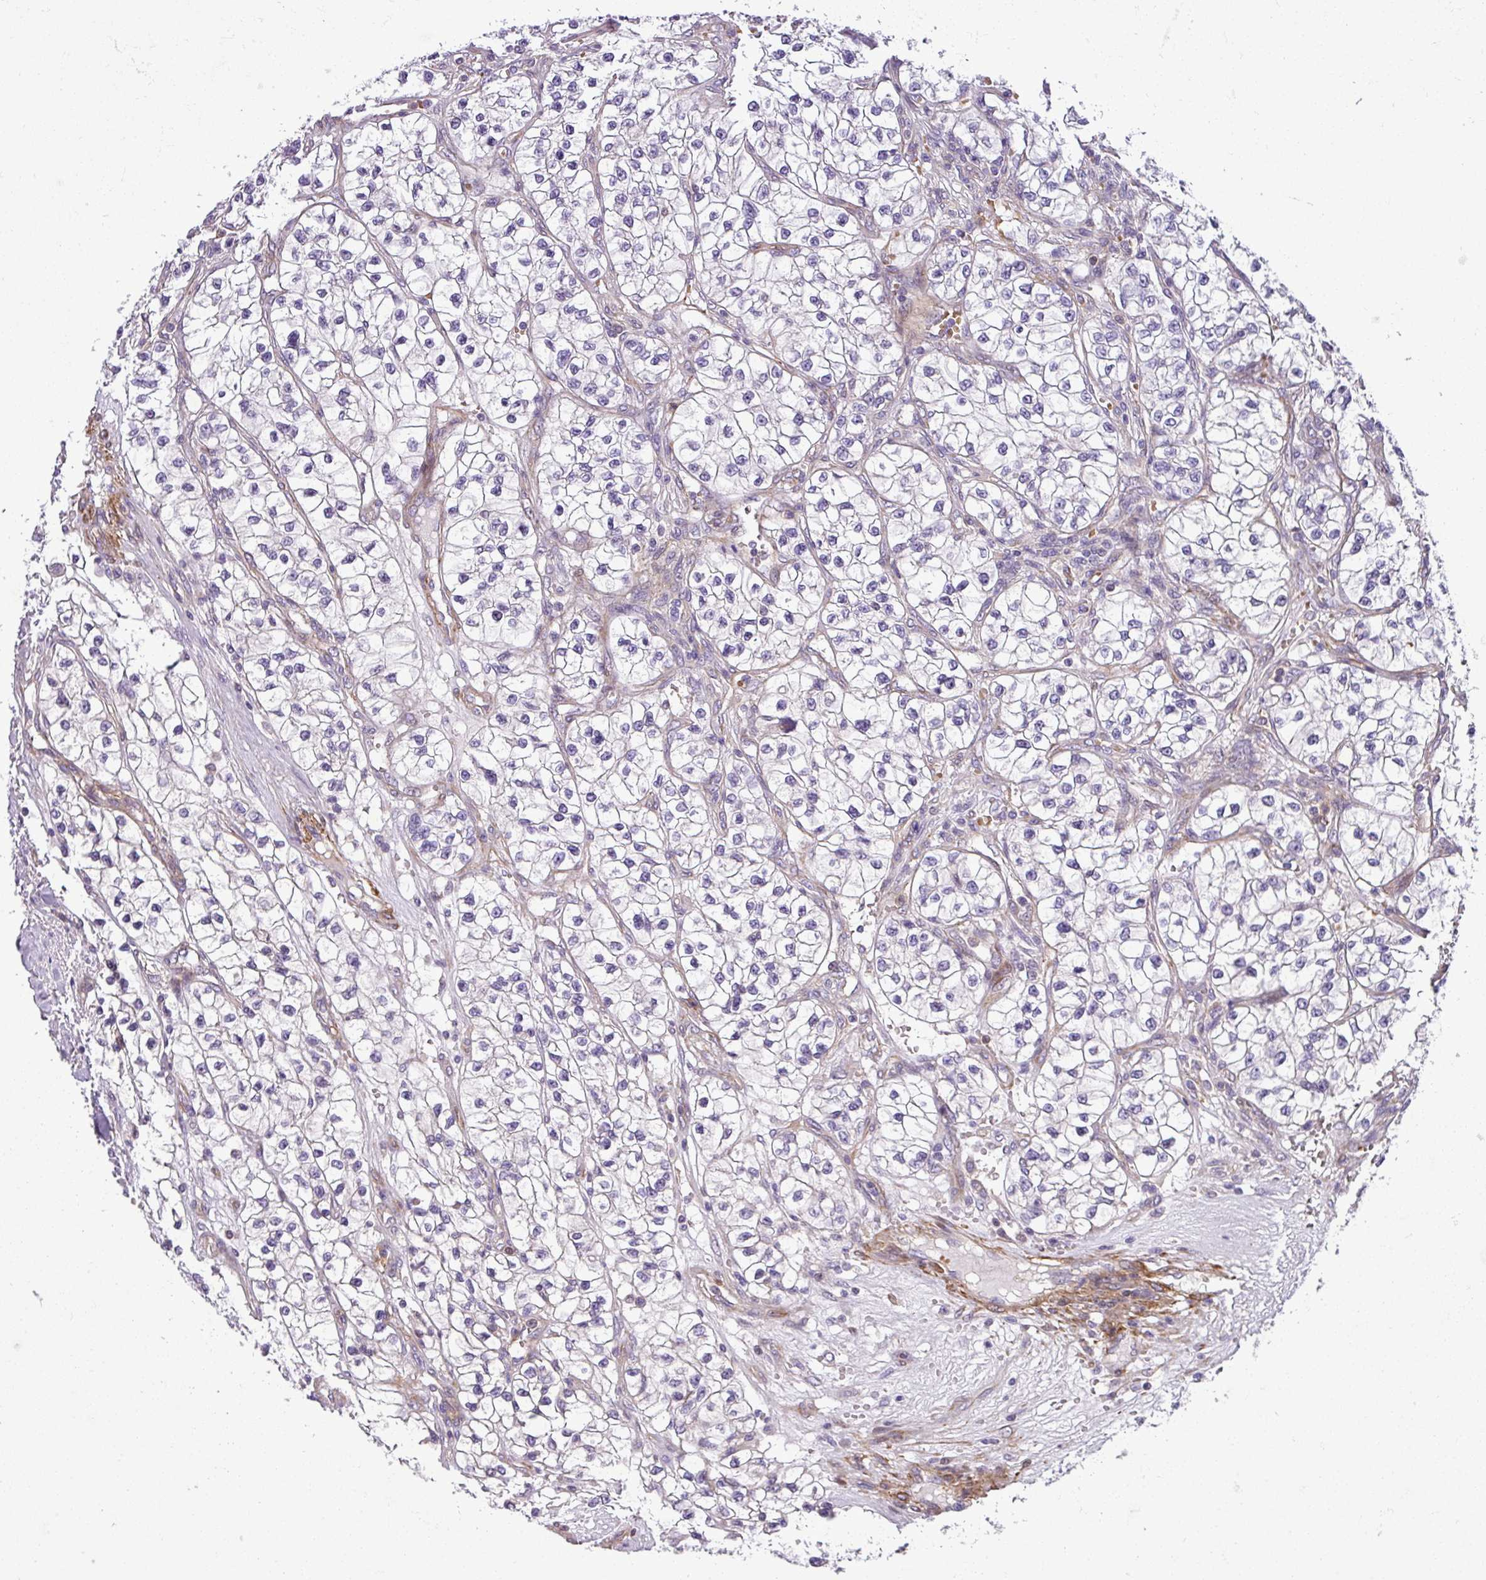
{"staining": {"intensity": "negative", "quantity": "none", "location": "none"}, "tissue": "renal cancer", "cell_type": "Tumor cells", "image_type": "cancer", "snomed": [{"axis": "morphology", "description": "Adenocarcinoma, NOS"}, {"axis": "topography", "description": "Kidney"}], "caption": "Tumor cells show no significant expression in adenocarcinoma (renal).", "gene": "NBEAL2", "patient": {"sex": "female", "age": 57}}